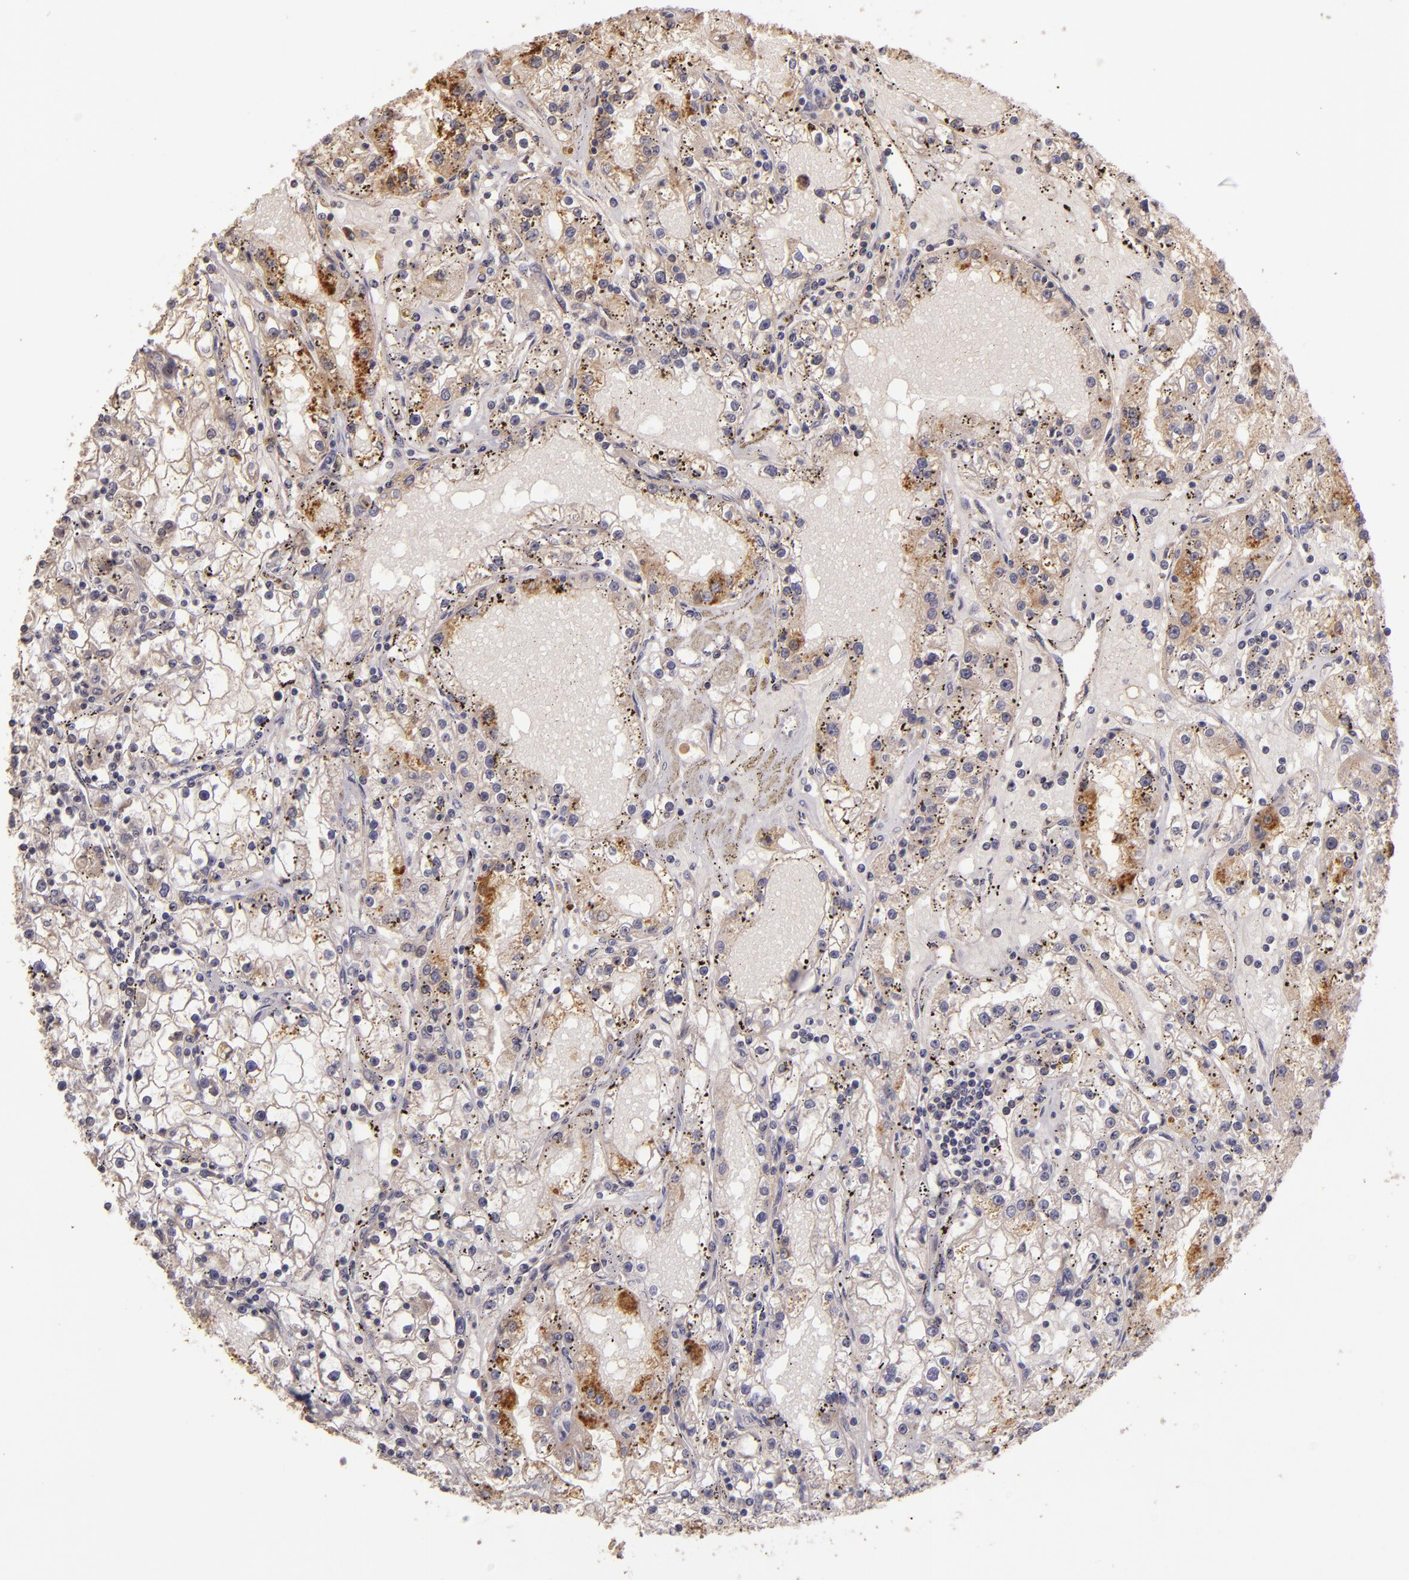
{"staining": {"intensity": "weak", "quantity": ">75%", "location": "cytoplasmic/membranous"}, "tissue": "renal cancer", "cell_type": "Tumor cells", "image_type": "cancer", "snomed": [{"axis": "morphology", "description": "Adenocarcinoma, NOS"}, {"axis": "topography", "description": "Kidney"}], "caption": "Protein expression analysis of human renal adenocarcinoma reveals weak cytoplasmic/membranous expression in approximately >75% of tumor cells. The staining was performed using DAB (3,3'-diaminobenzidine) to visualize the protein expression in brown, while the nuclei were stained in blue with hematoxylin (Magnification: 20x).", "gene": "ABL1", "patient": {"sex": "male", "age": 56}}